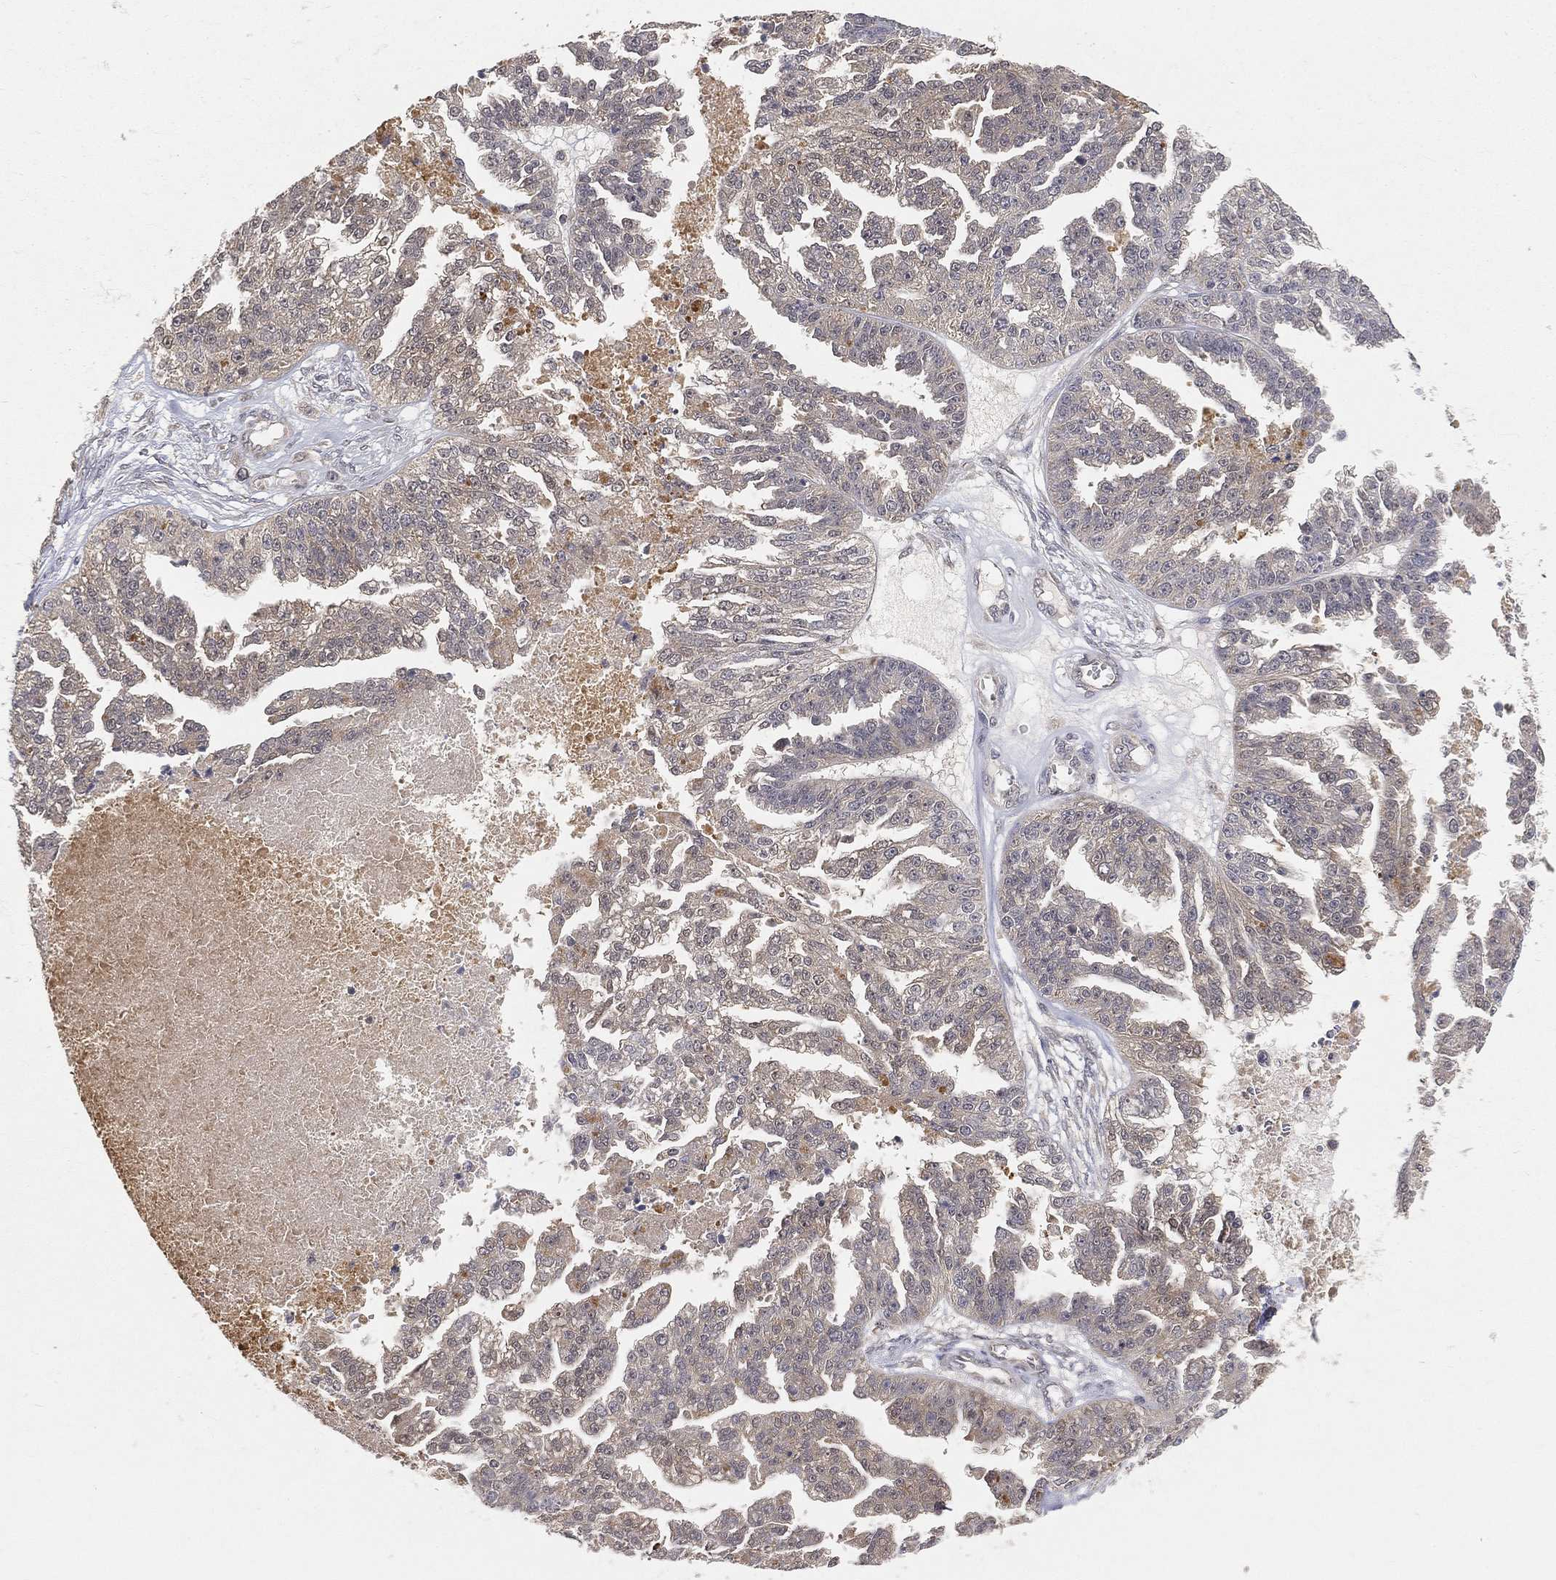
{"staining": {"intensity": "negative", "quantity": "none", "location": "none"}, "tissue": "ovarian cancer", "cell_type": "Tumor cells", "image_type": "cancer", "snomed": [{"axis": "morphology", "description": "Cystadenocarcinoma, serous, NOS"}, {"axis": "topography", "description": "Ovary"}], "caption": "Protein analysis of serous cystadenocarcinoma (ovarian) reveals no significant positivity in tumor cells.", "gene": "MAPK1", "patient": {"sex": "female", "age": 58}}